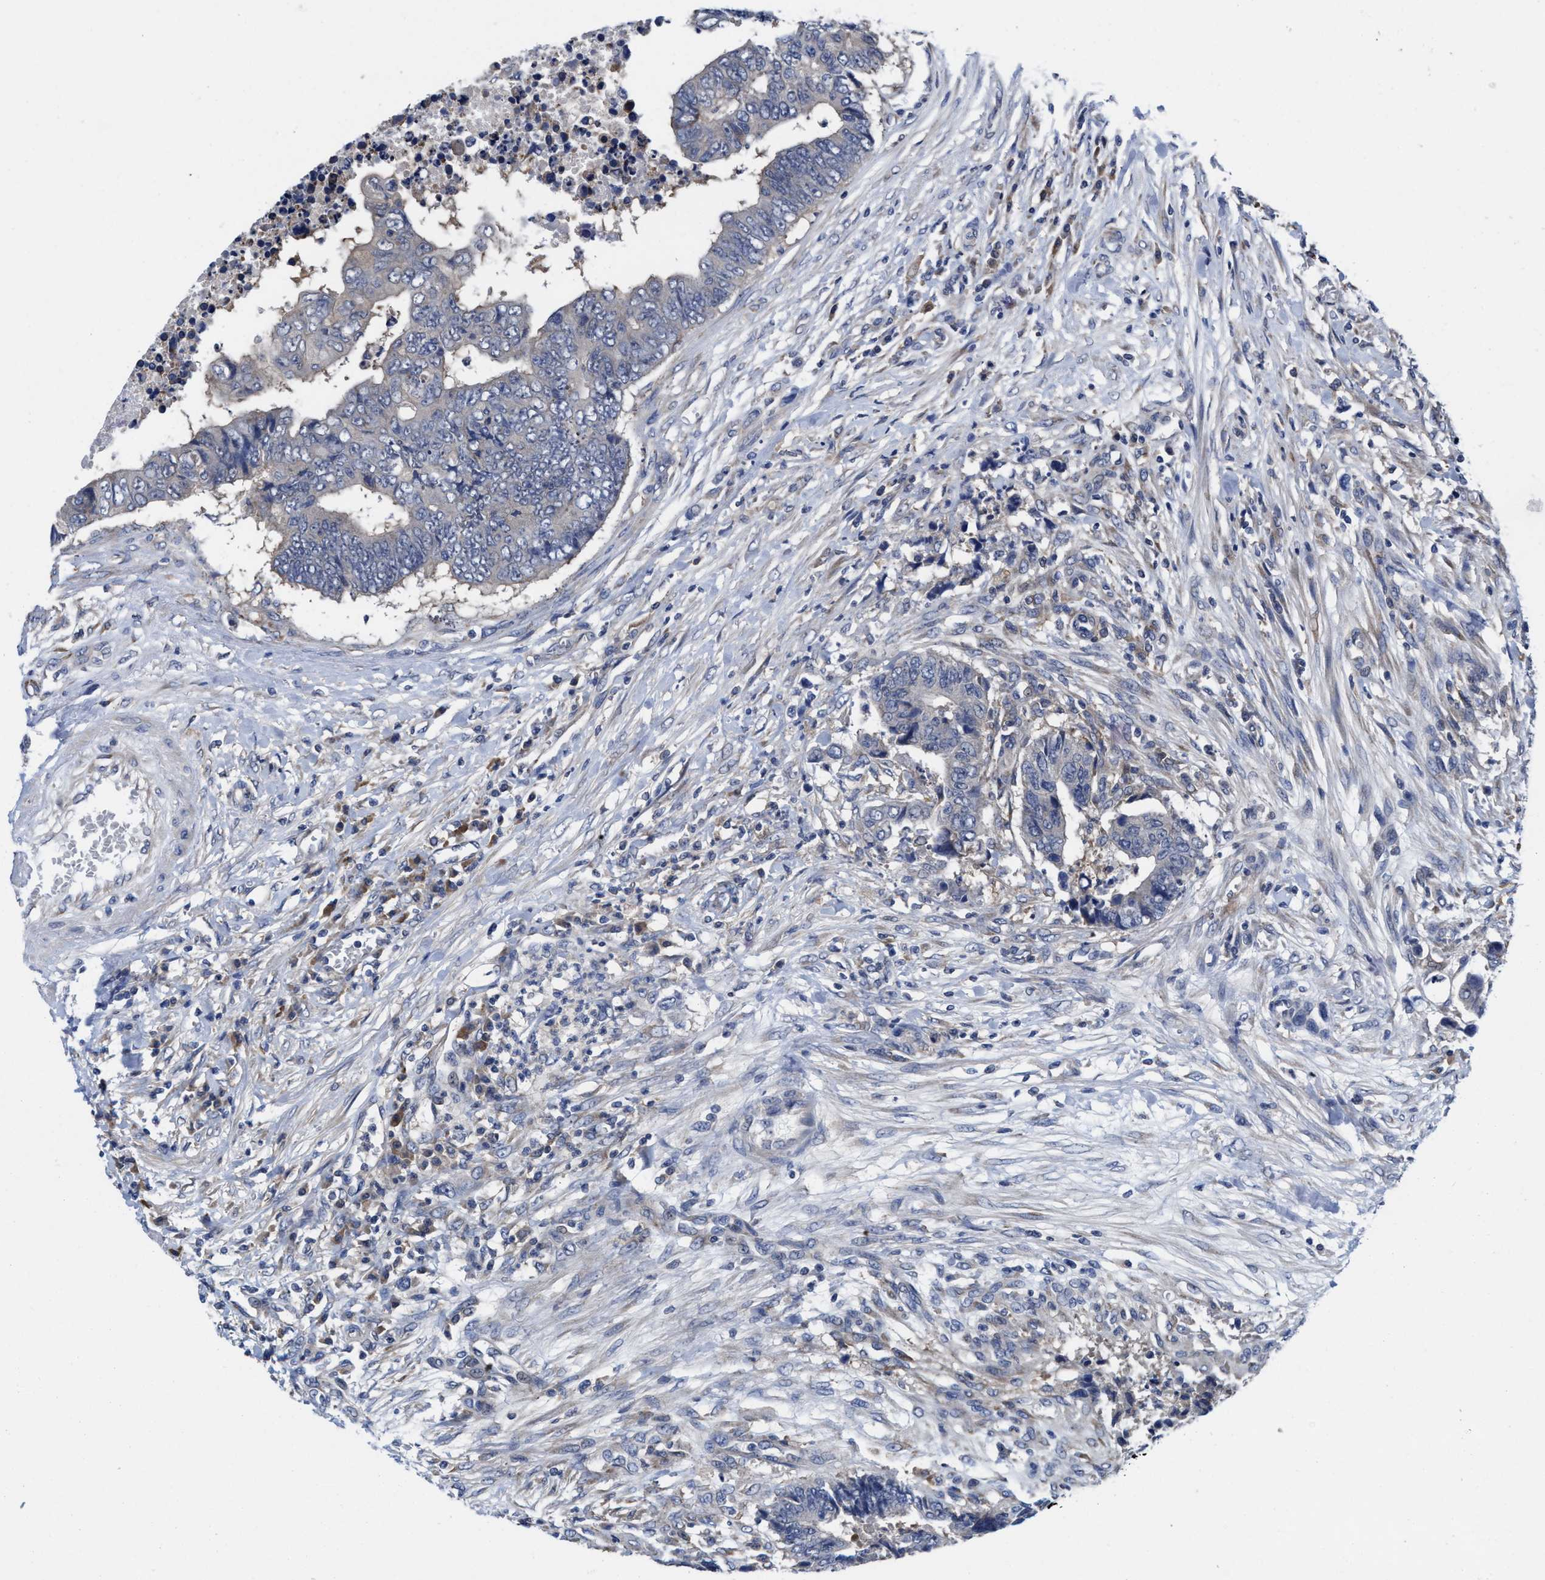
{"staining": {"intensity": "negative", "quantity": "none", "location": "none"}, "tissue": "colorectal cancer", "cell_type": "Tumor cells", "image_type": "cancer", "snomed": [{"axis": "morphology", "description": "Adenocarcinoma, NOS"}, {"axis": "topography", "description": "Rectum"}], "caption": "There is no significant expression in tumor cells of colorectal cancer.", "gene": "TXNDC17", "patient": {"sex": "male", "age": 84}}